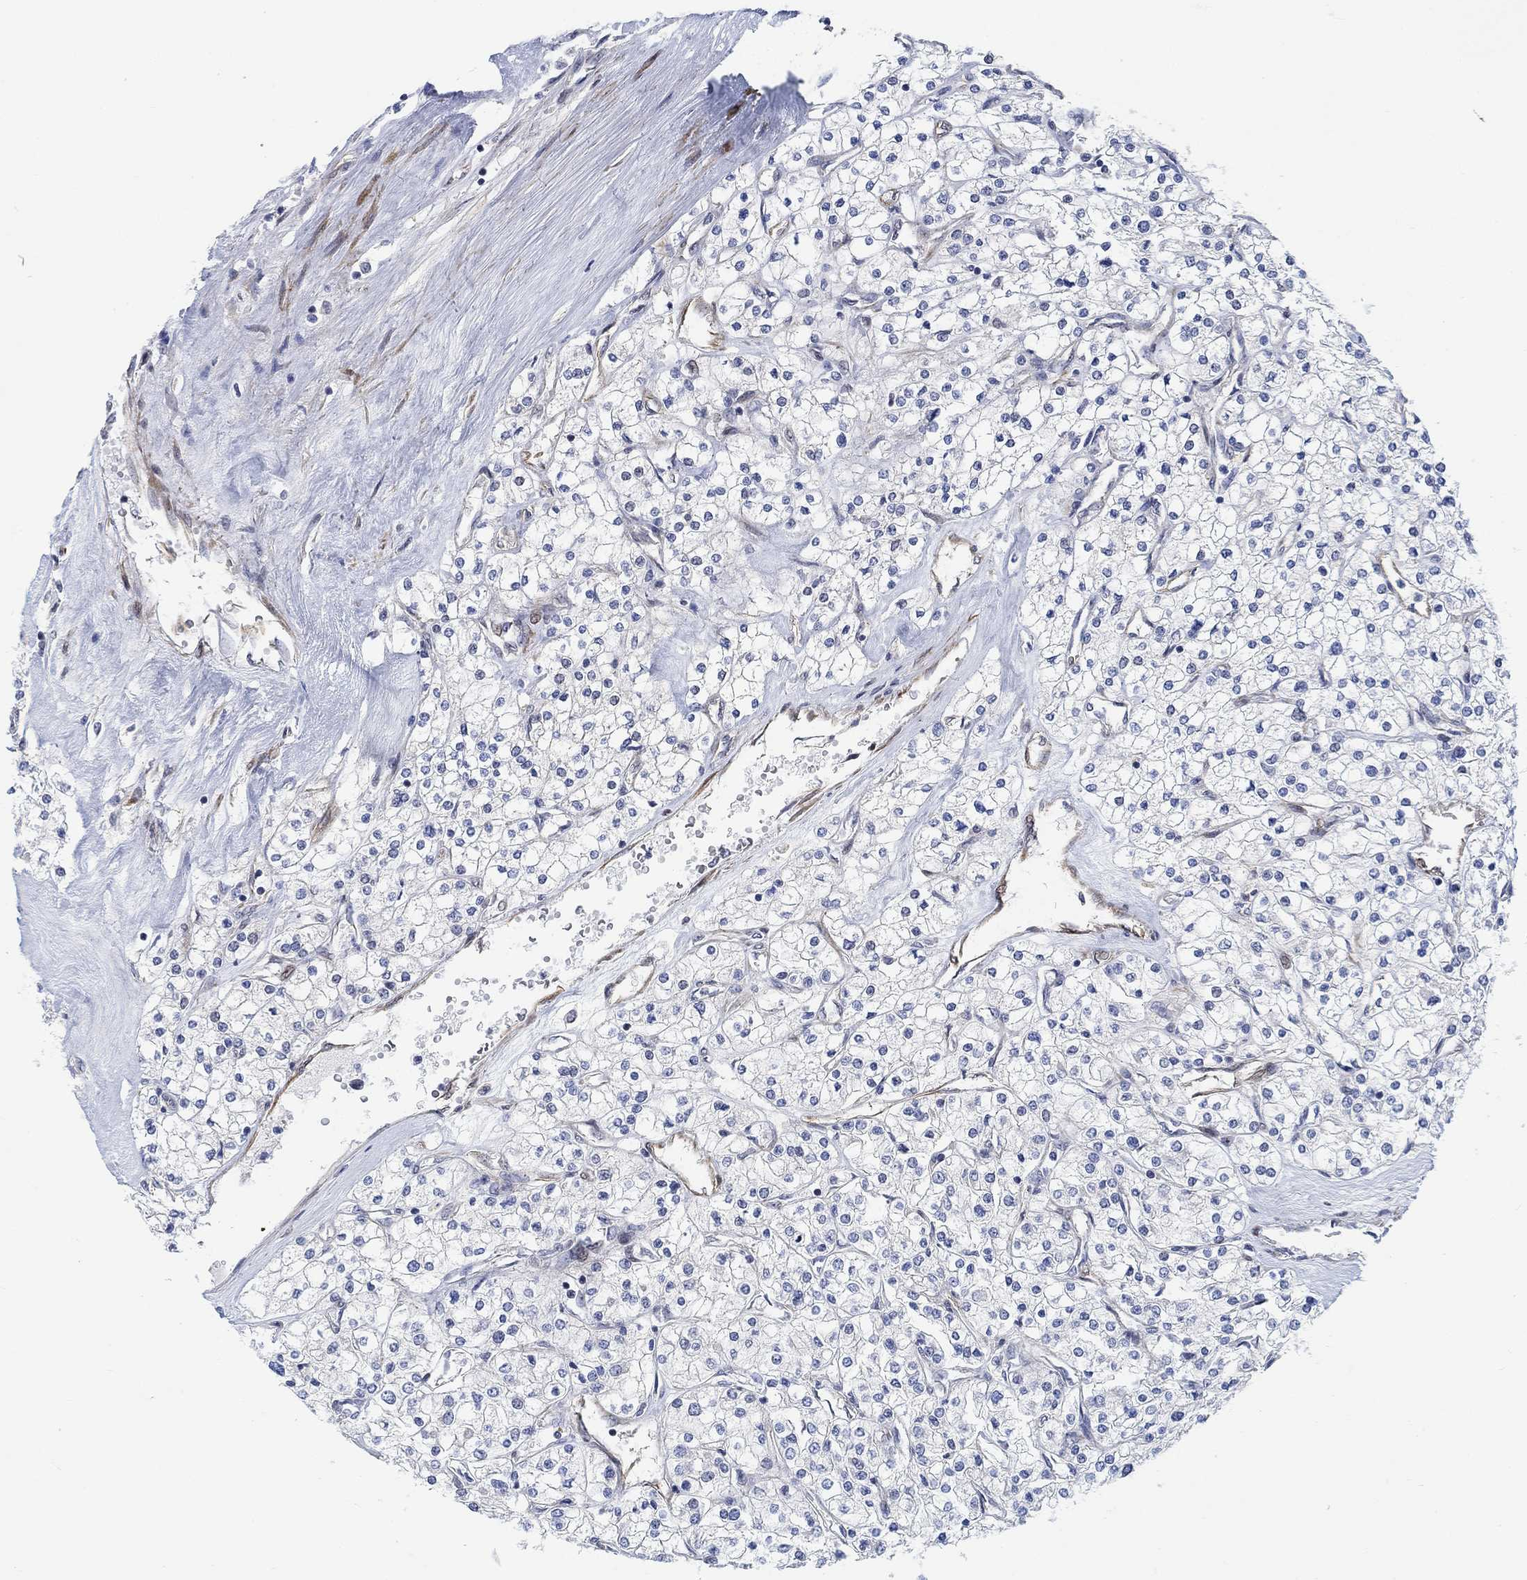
{"staining": {"intensity": "negative", "quantity": "none", "location": "none"}, "tissue": "renal cancer", "cell_type": "Tumor cells", "image_type": "cancer", "snomed": [{"axis": "morphology", "description": "Adenocarcinoma, NOS"}, {"axis": "topography", "description": "Kidney"}], "caption": "High magnification brightfield microscopy of renal adenocarcinoma stained with DAB (3,3'-diaminobenzidine) (brown) and counterstained with hematoxylin (blue): tumor cells show no significant positivity.", "gene": "KCNH8", "patient": {"sex": "male", "age": 80}}